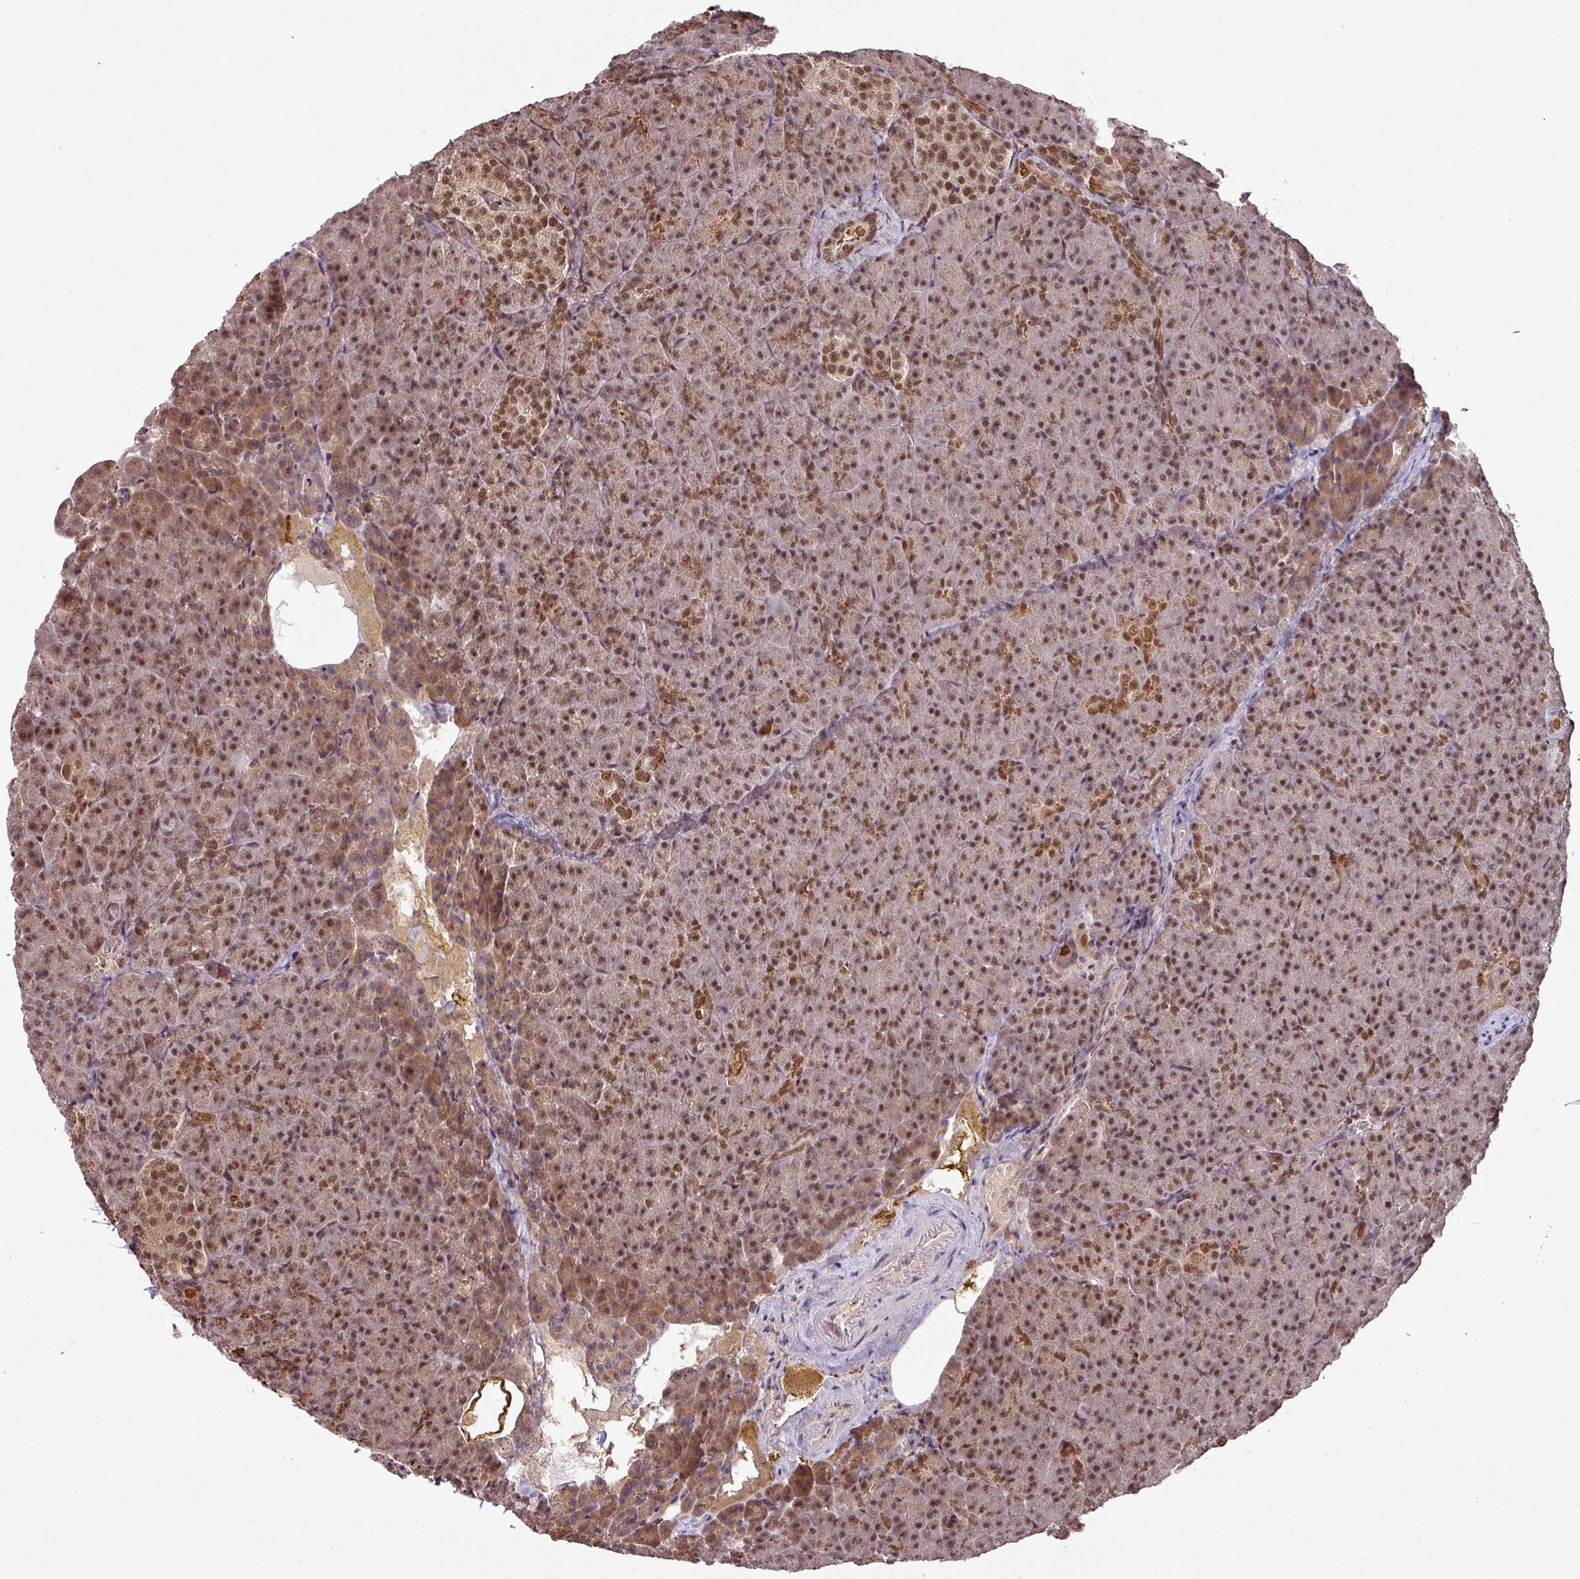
{"staining": {"intensity": "moderate", "quantity": ">75%", "location": "cytoplasmic/membranous,nuclear"}, "tissue": "pancreas", "cell_type": "Exocrine glandular cells", "image_type": "normal", "snomed": [{"axis": "morphology", "description": "Normal tissue, NOS"}, {"axis": "topography", "description": "Pancreas"}], "caption": "A medium amount of moderate cytoplasmic/membranous,nuclear positivity is seen in about >75% of exocrine glandular cells in normal pancreas.", "gene": "PHF23", "patient": {"sex": "female", "age": 74}}